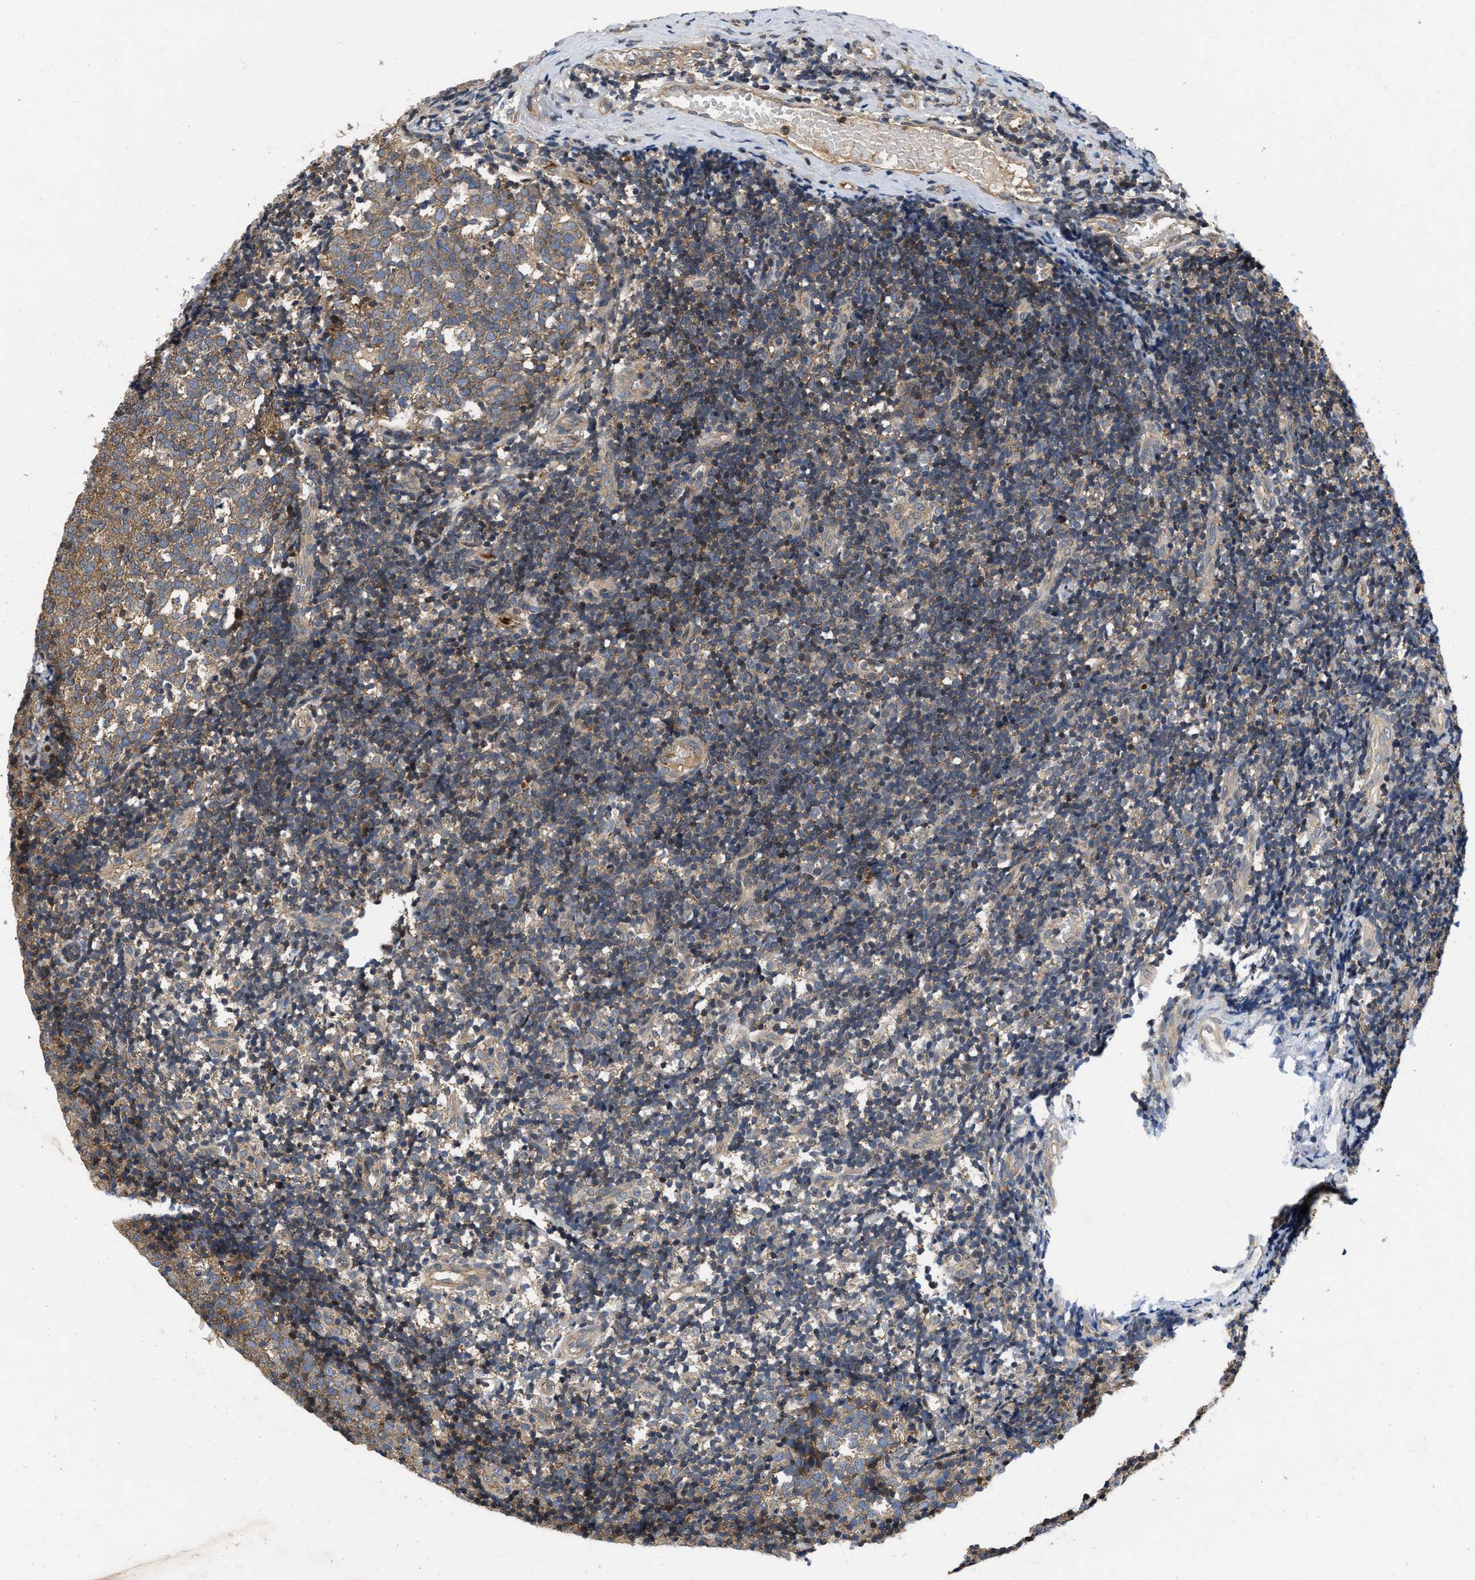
{"staining": {"intensity": "moderate", "quantity": ">75%", "location": "cytoplasmic/membranous"}, "tissue": "tonsil", "cell_type": "Germinal center cells", "image_type": "normal", "snomed": [{"axis": "morphology", "description": "Normal tissue, NOS"}, {"axis": "topography", "description": "Tonsil"}], "caption": "Immunohistochemical staining of benign human tonsil shows >75% levels of moderate cytoplasmic/membranous protein positivity in about >75% of germinal center cells. (IHC, brightfield microscopy, high magnification).", "gene": "PRDM14", "patient": {"sex": "female", "age": 19}}